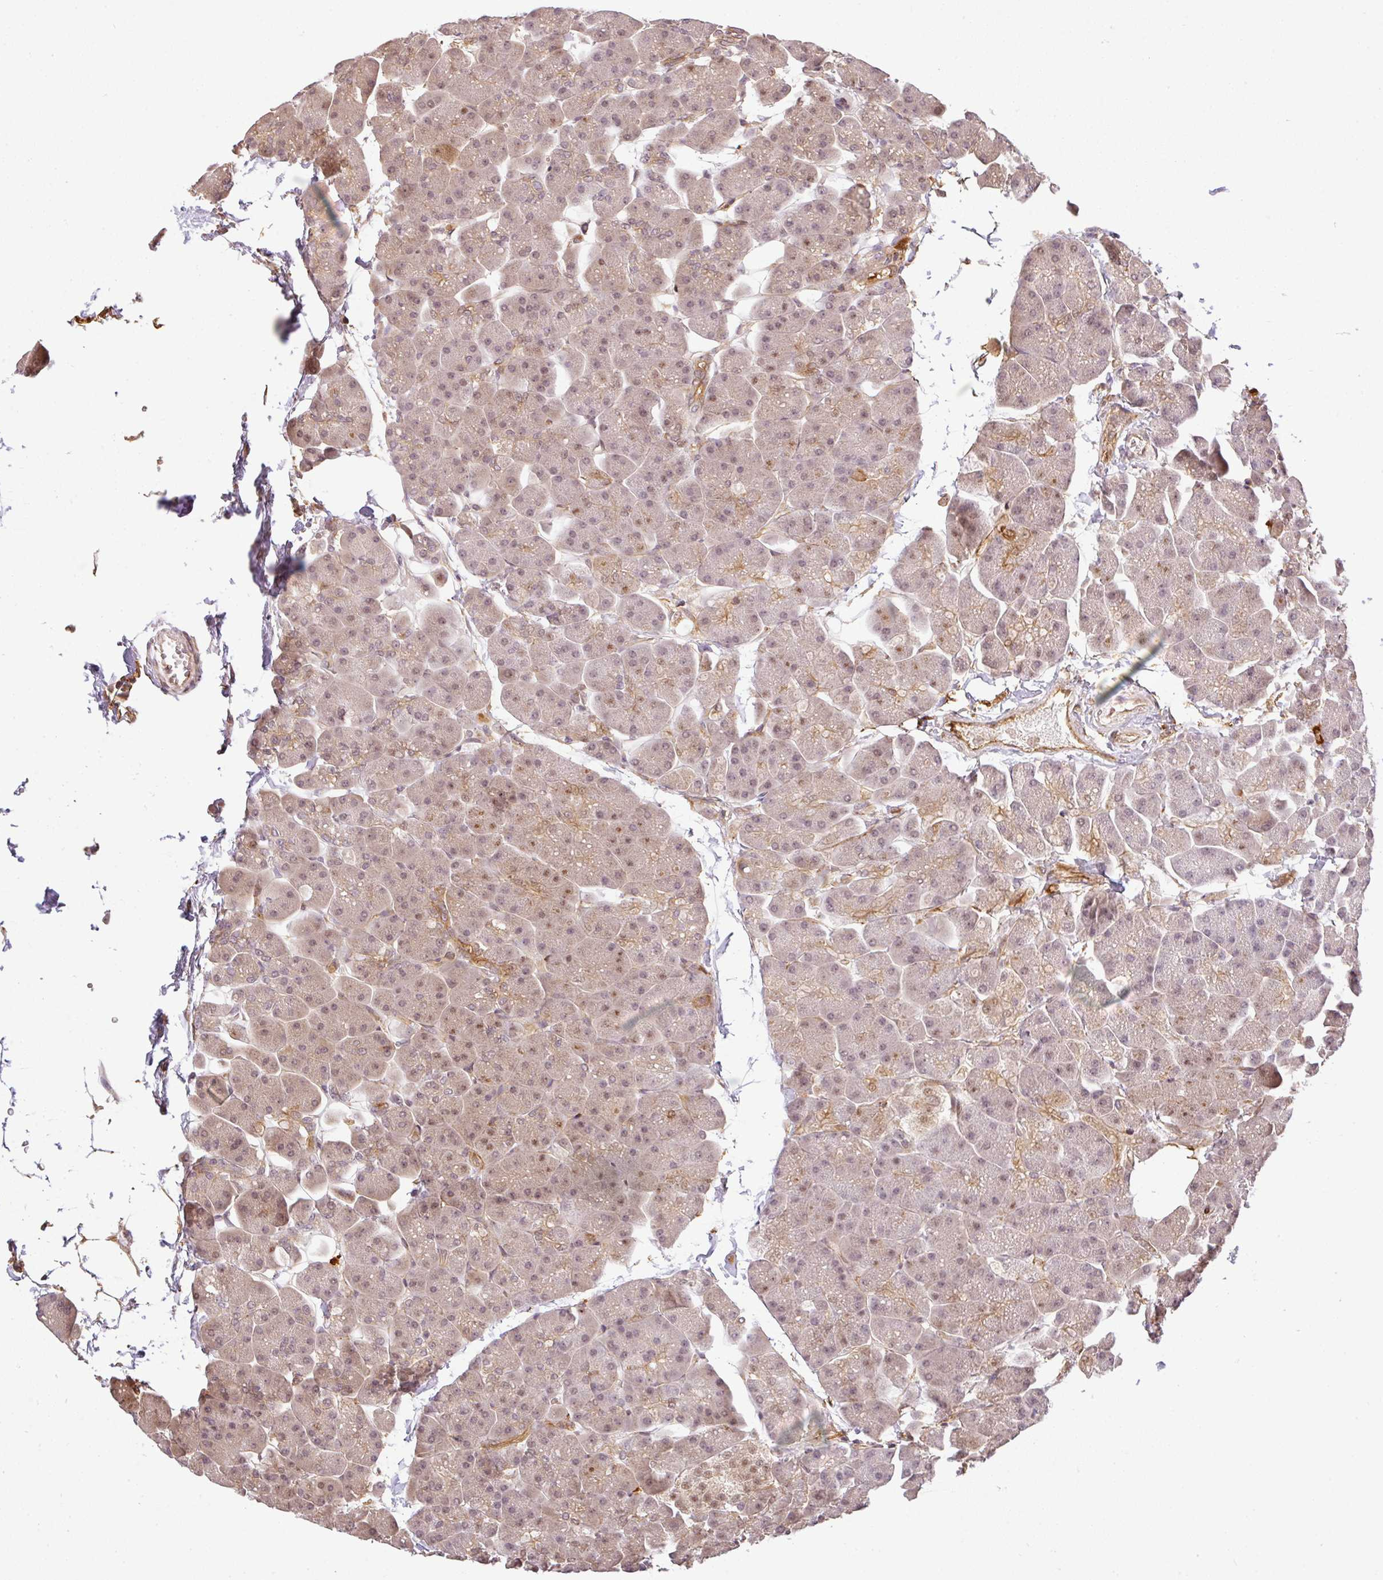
{"staining": {"intensity": "weak", "quantity": ">75%", "location": "cytoplasmic/membranous"}, "tissue": "pancreas", "cell_type": "Exocrine glandular cells", "image_type": "normal", "snomed": [{"axis": "morphology", "description": "Normal tissue, NOS"}, {"axis": "topography", "description": "Pancreas"}], "caption": "Immunohistochemistry histopathology image of benign pancreas: pancreas stained using IHC reveals low levels of weak protein expression localized specifically in the cytoplasmic/membranous of exocrine glandular cells, appearing as a cytoplasmic/membranous brown color.", "gene": "FAM153A", "patient": {"sex": "male", "age": 35}}